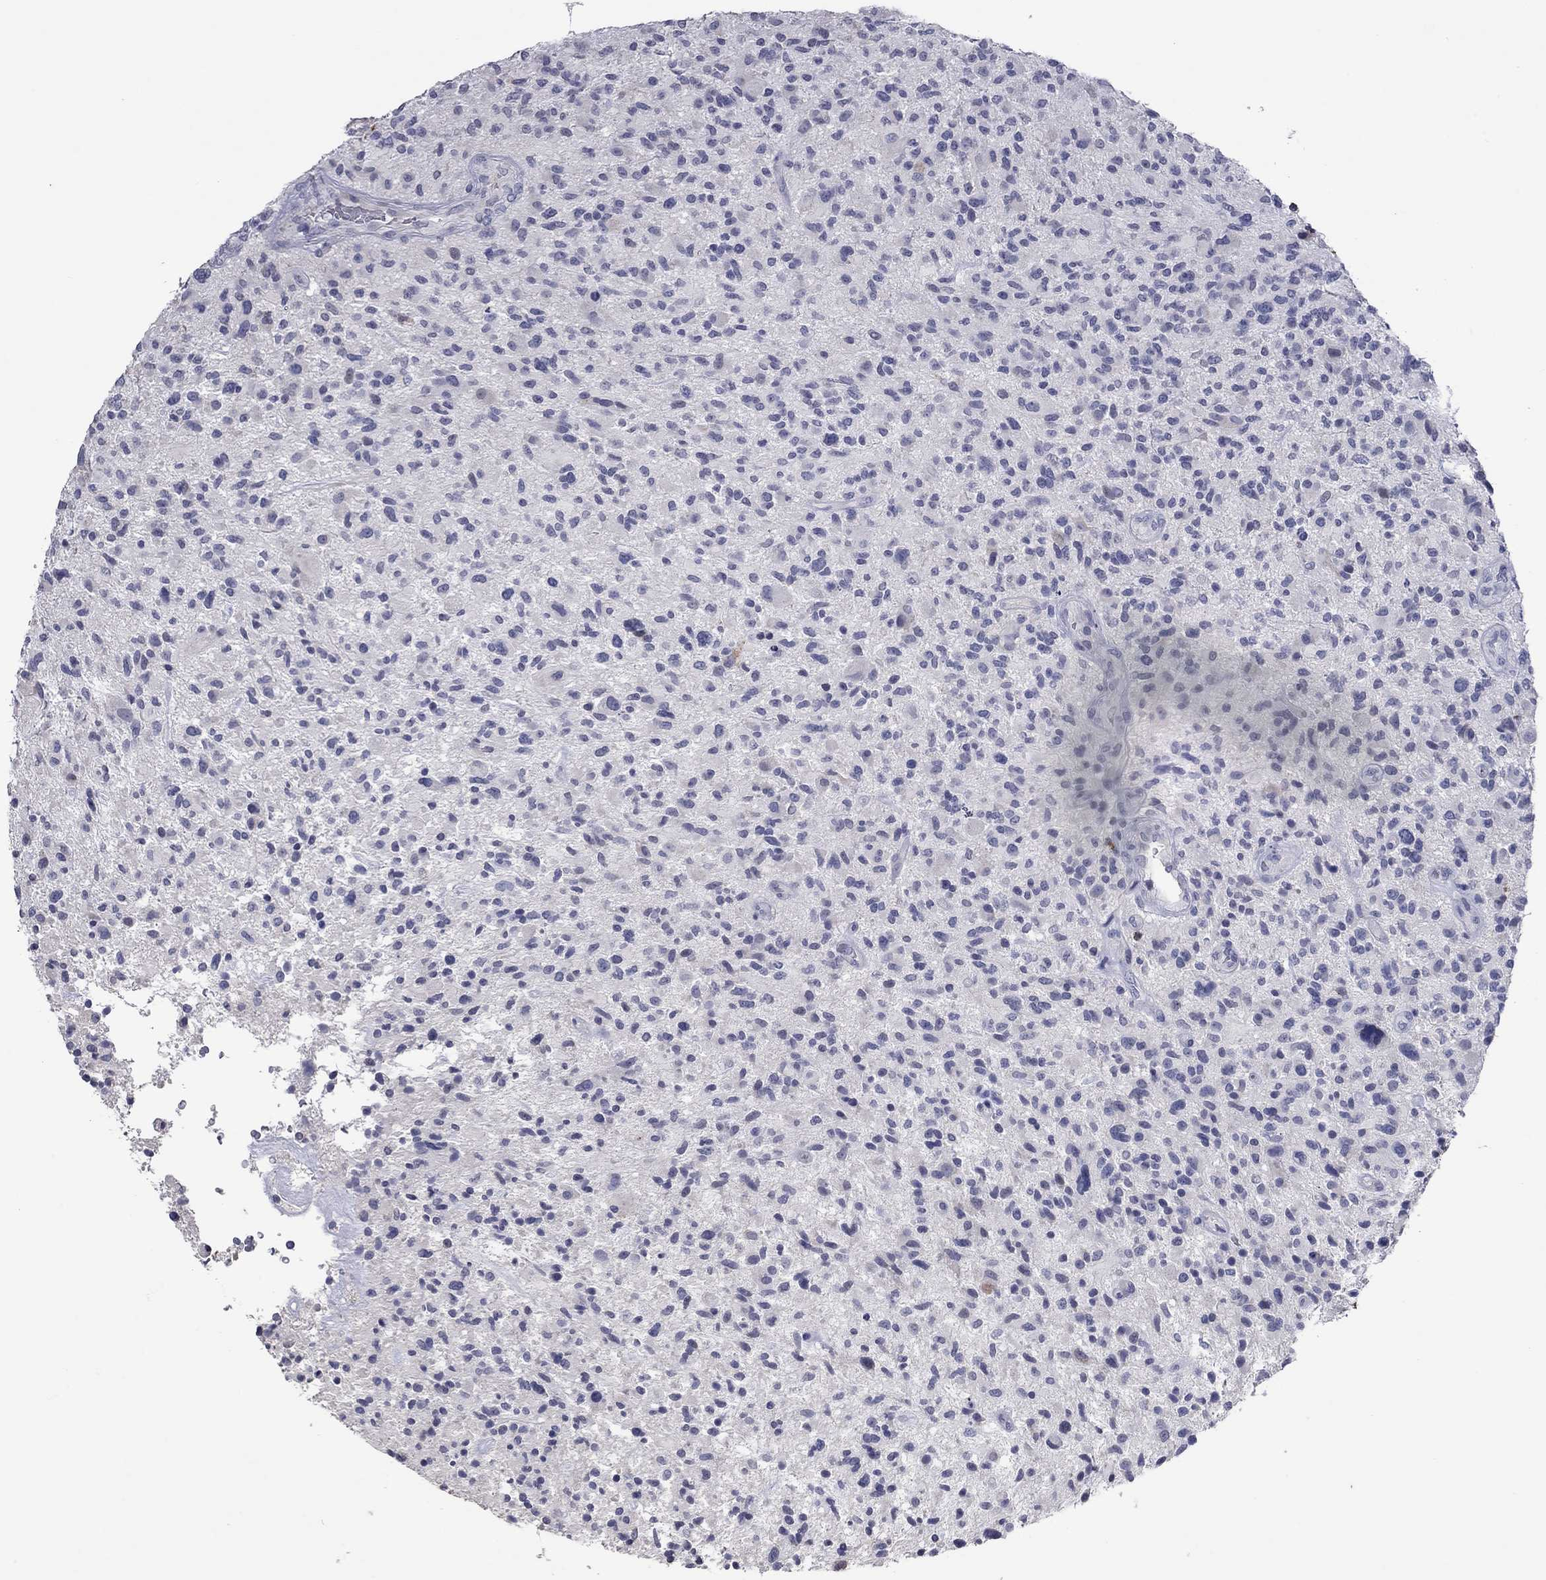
{"staining": {"intensity": "negative", "quantity": "none", "location": "none"}, "tissue": "glioma", "cell_type": "Tumor cells", "image_type": "cancer", "snomed": [{"axis": "morphology", "description": "Glioma, malignant, High grade"}, {"axis": "topography", "description": "Brain"}], "caption": "The micrograph shows no staining of tumor cells in malignant glioma (high-grade).", "gene": "CCL5", "patient": {"sex": "male", "age": 47}}